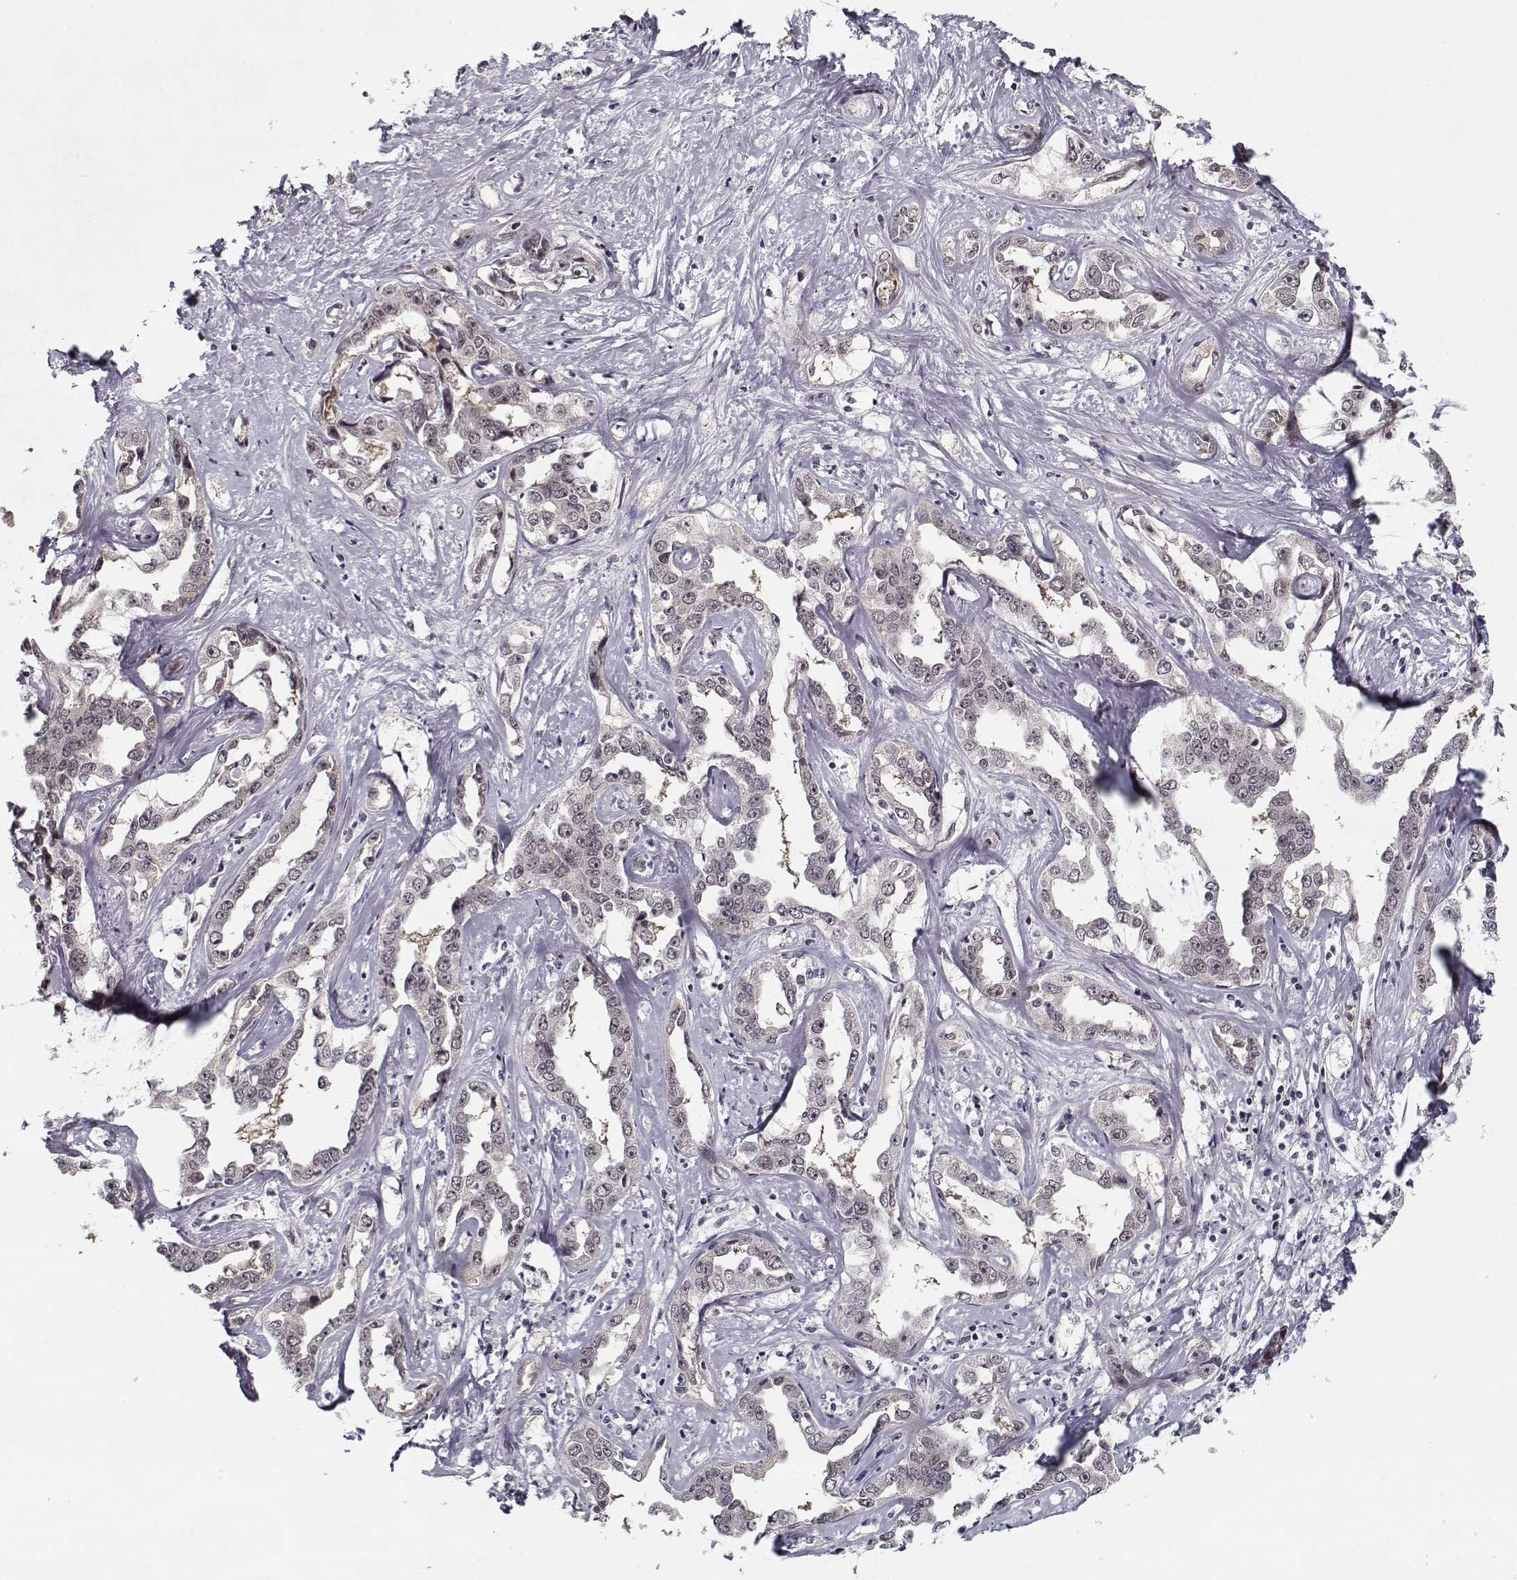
{"staining": {"intensity": "negative", "quantity": "none", "location": "none"}, "tissue": "liver cancer", "cell_type": "Tumor cells", "image_type": "cancer", "snomed": [{"axis": "morphology", "description": "Cholangiocarcinoma"}, {"axis": "topography", "description": "Liver"}], "caption": "This is an immunohistochemistry (IHC) histopathology image of human liver cancer (cholangiocarcinoma). There is no expression in tumor cells.", "gene": "TESPA1", "patient": {"sex": "male", "age": 59}}